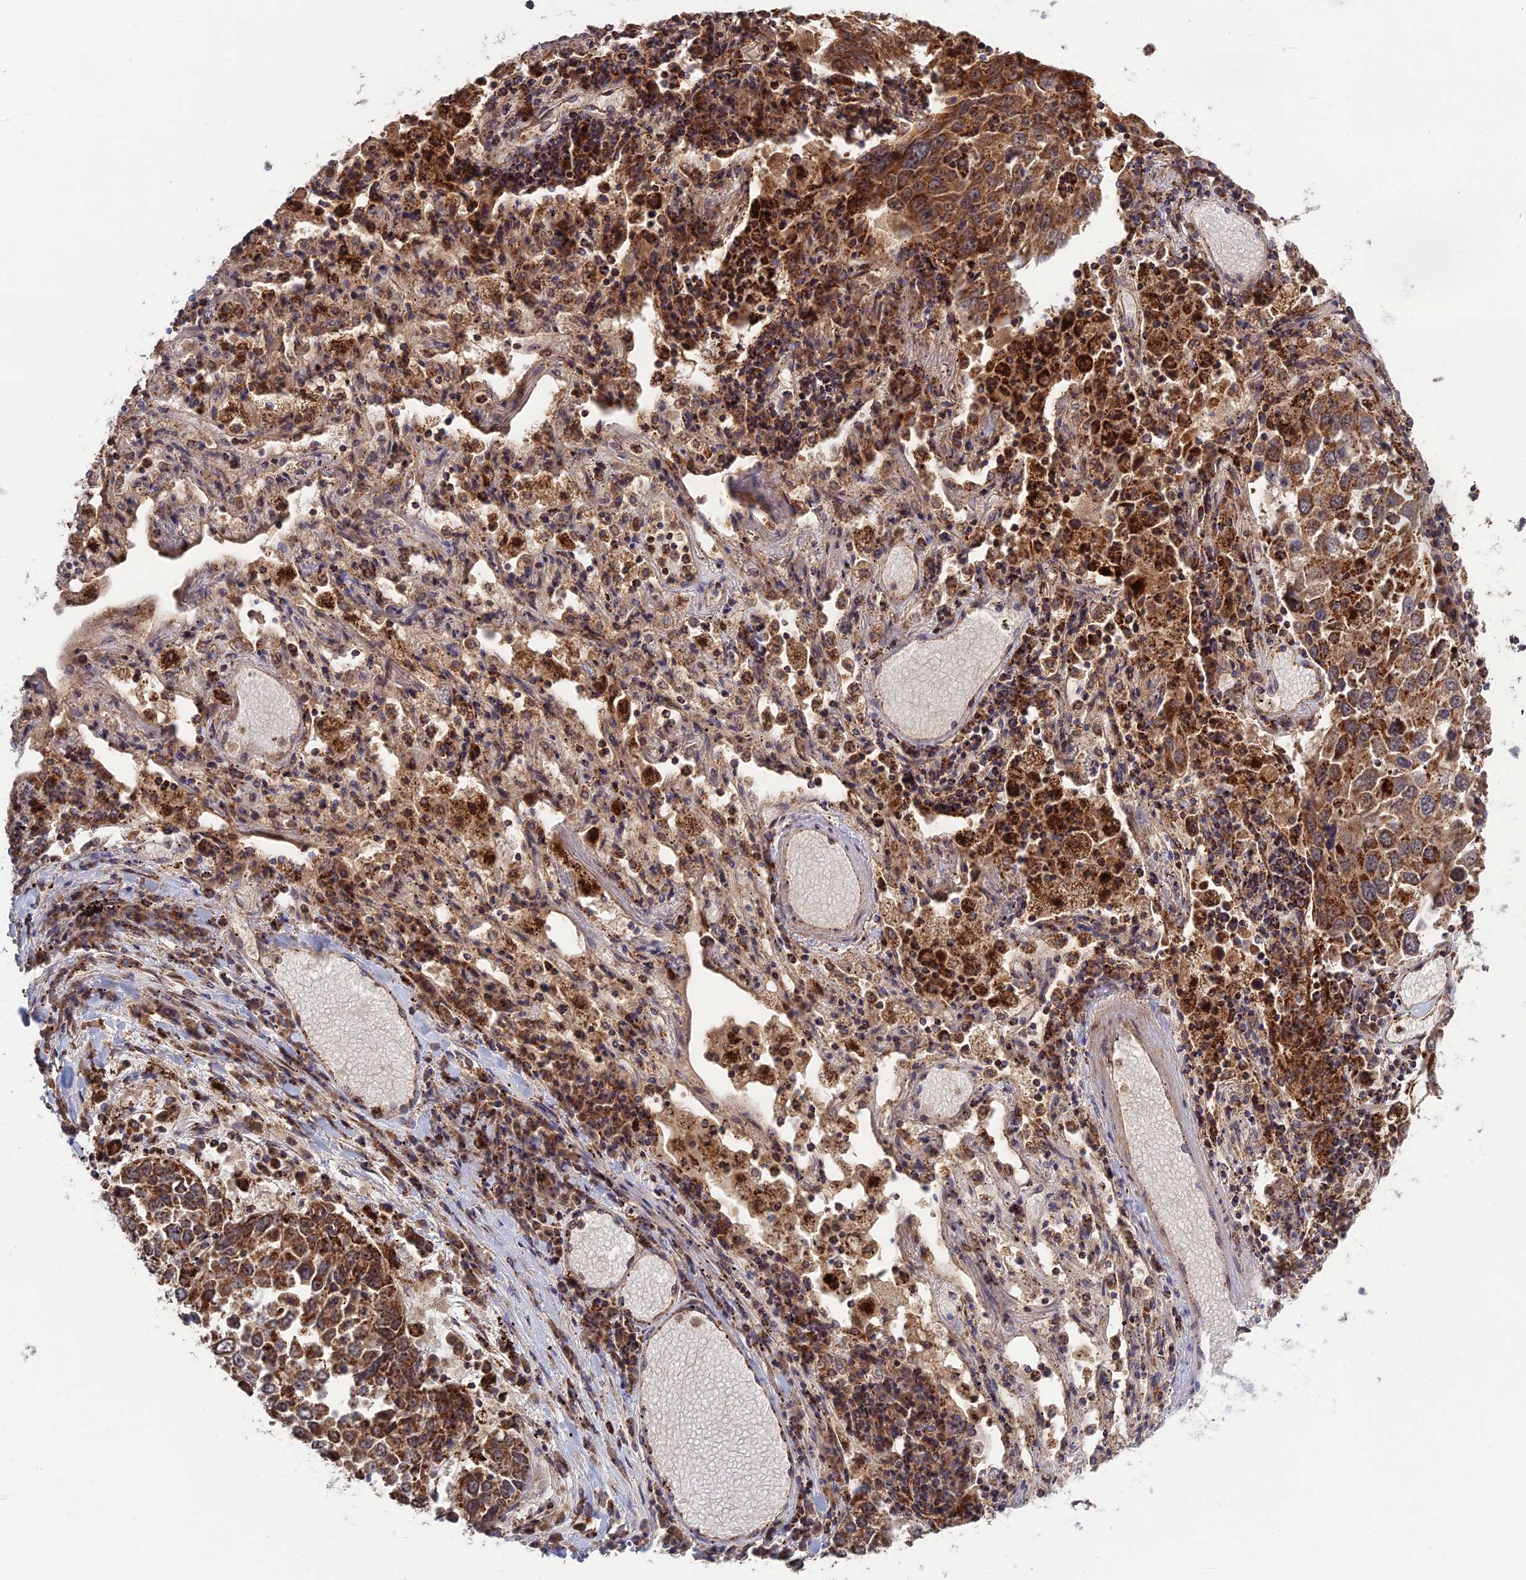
{"staining": {"intensity": "strong", "quantity": ">75%", "location": "nuclear"}, "tissue": "lung cancer", "cell_type": "Tumor cells", "image_type": "cancer", "snomed": [{"axis": "morphology", "description": "Squamous cell carcinoma, NOS"}, {"axis": "topography", "description": "Lung"}], "caption": "This image shows IHC staining of lung cancer, with high strong nuclear expression in approximately >75% of tumor cells.", "gene": "RIC8B", "patient": {"sex": "male", "age": 65}}